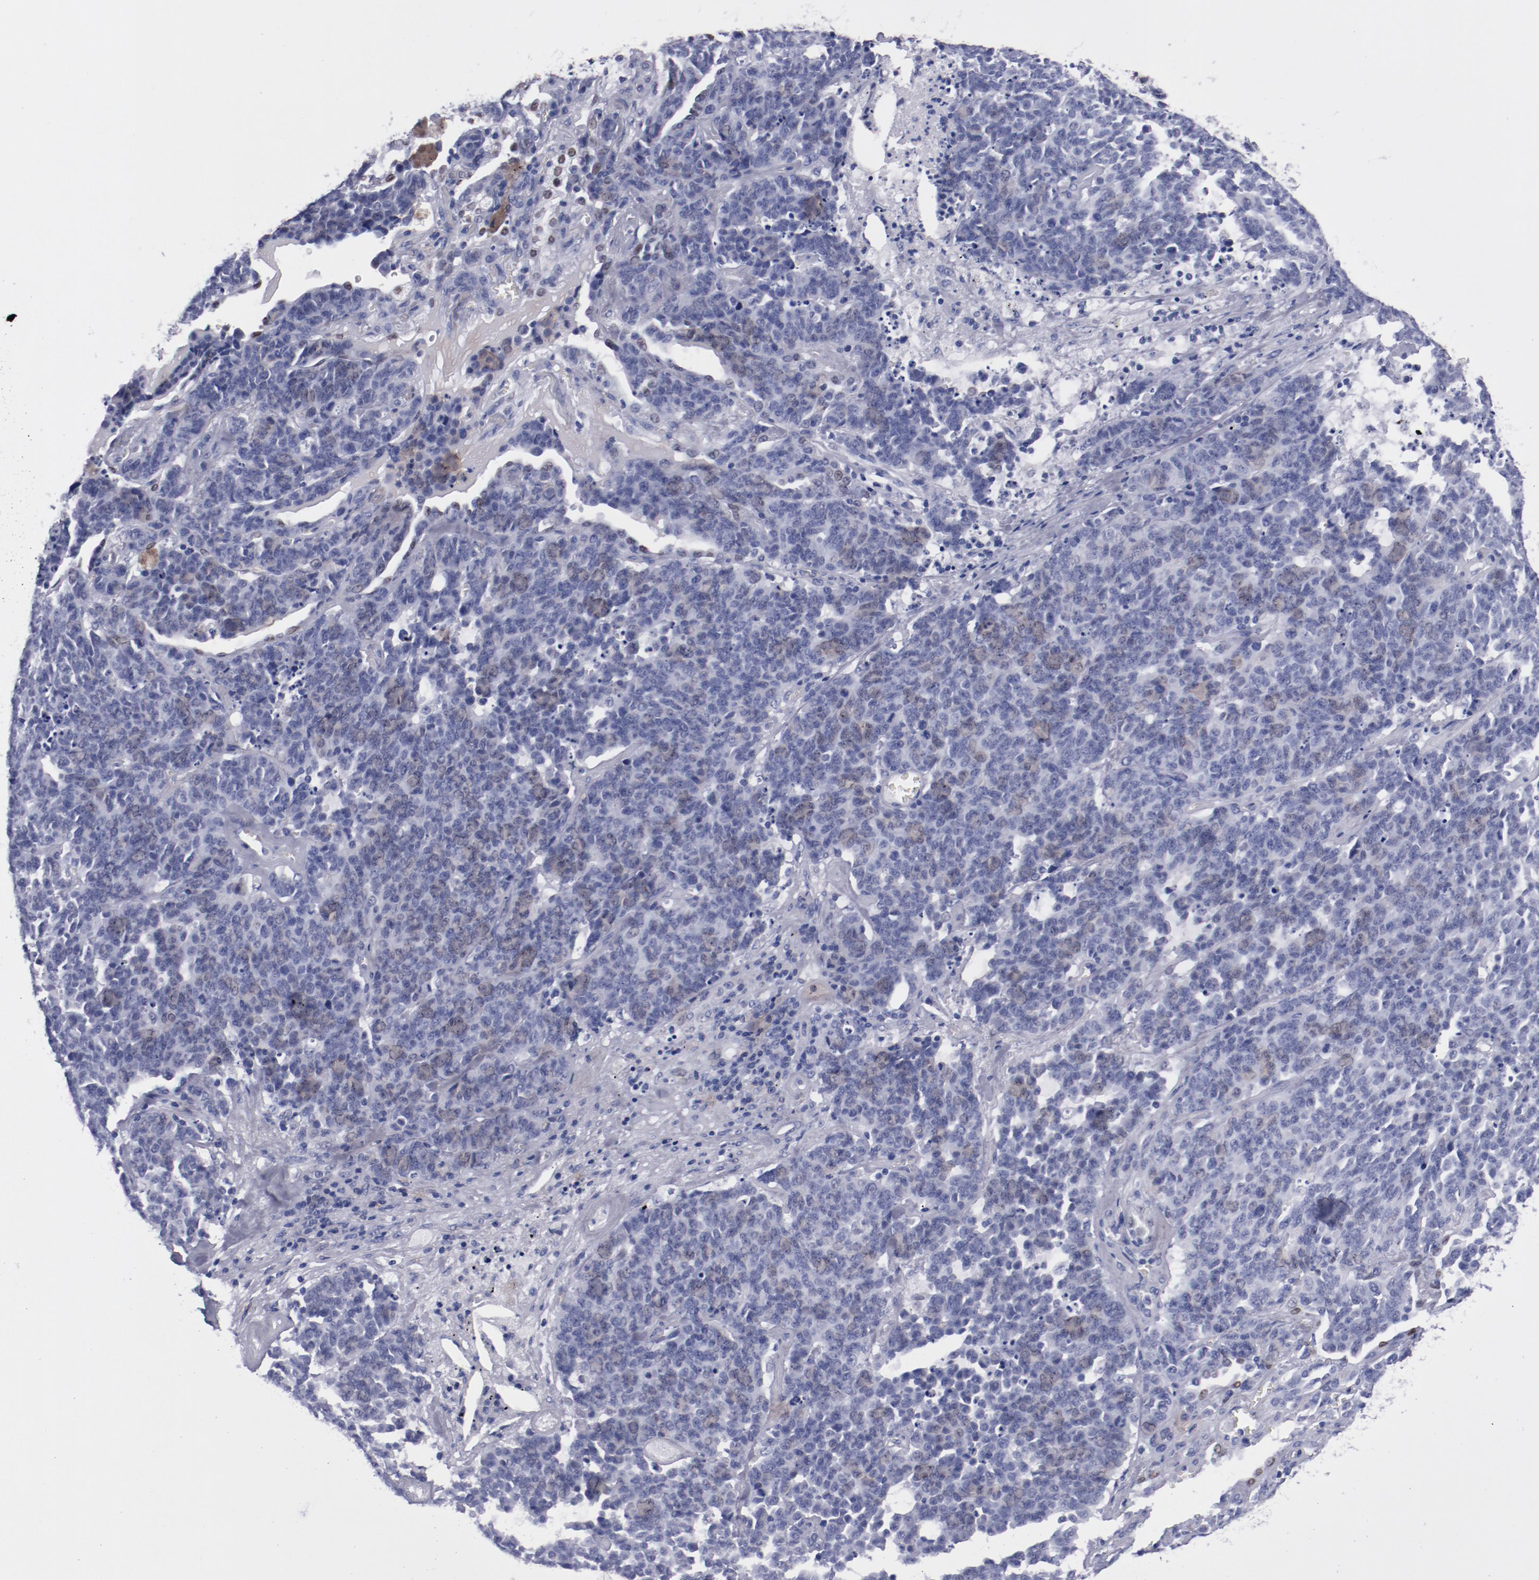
{"staining": {"intensity": "weak", "quantity": "<25%", "location": "nuclear"}, "tissue": "lung cancer", "cell_type": "Tumor cells", "image_type": "cancer", "snomed": [{"axis": "morphology", "description": "Neoplasm, malignant, NOS"}, {"axis": "topography", "description": "Lung"}], "caption": "A histopathology image of human lung neoplasm (malignant) is negative for staining in tumor cells.", "gene": "HNF1B", "patient": {"sex": "female", "age": 58}}